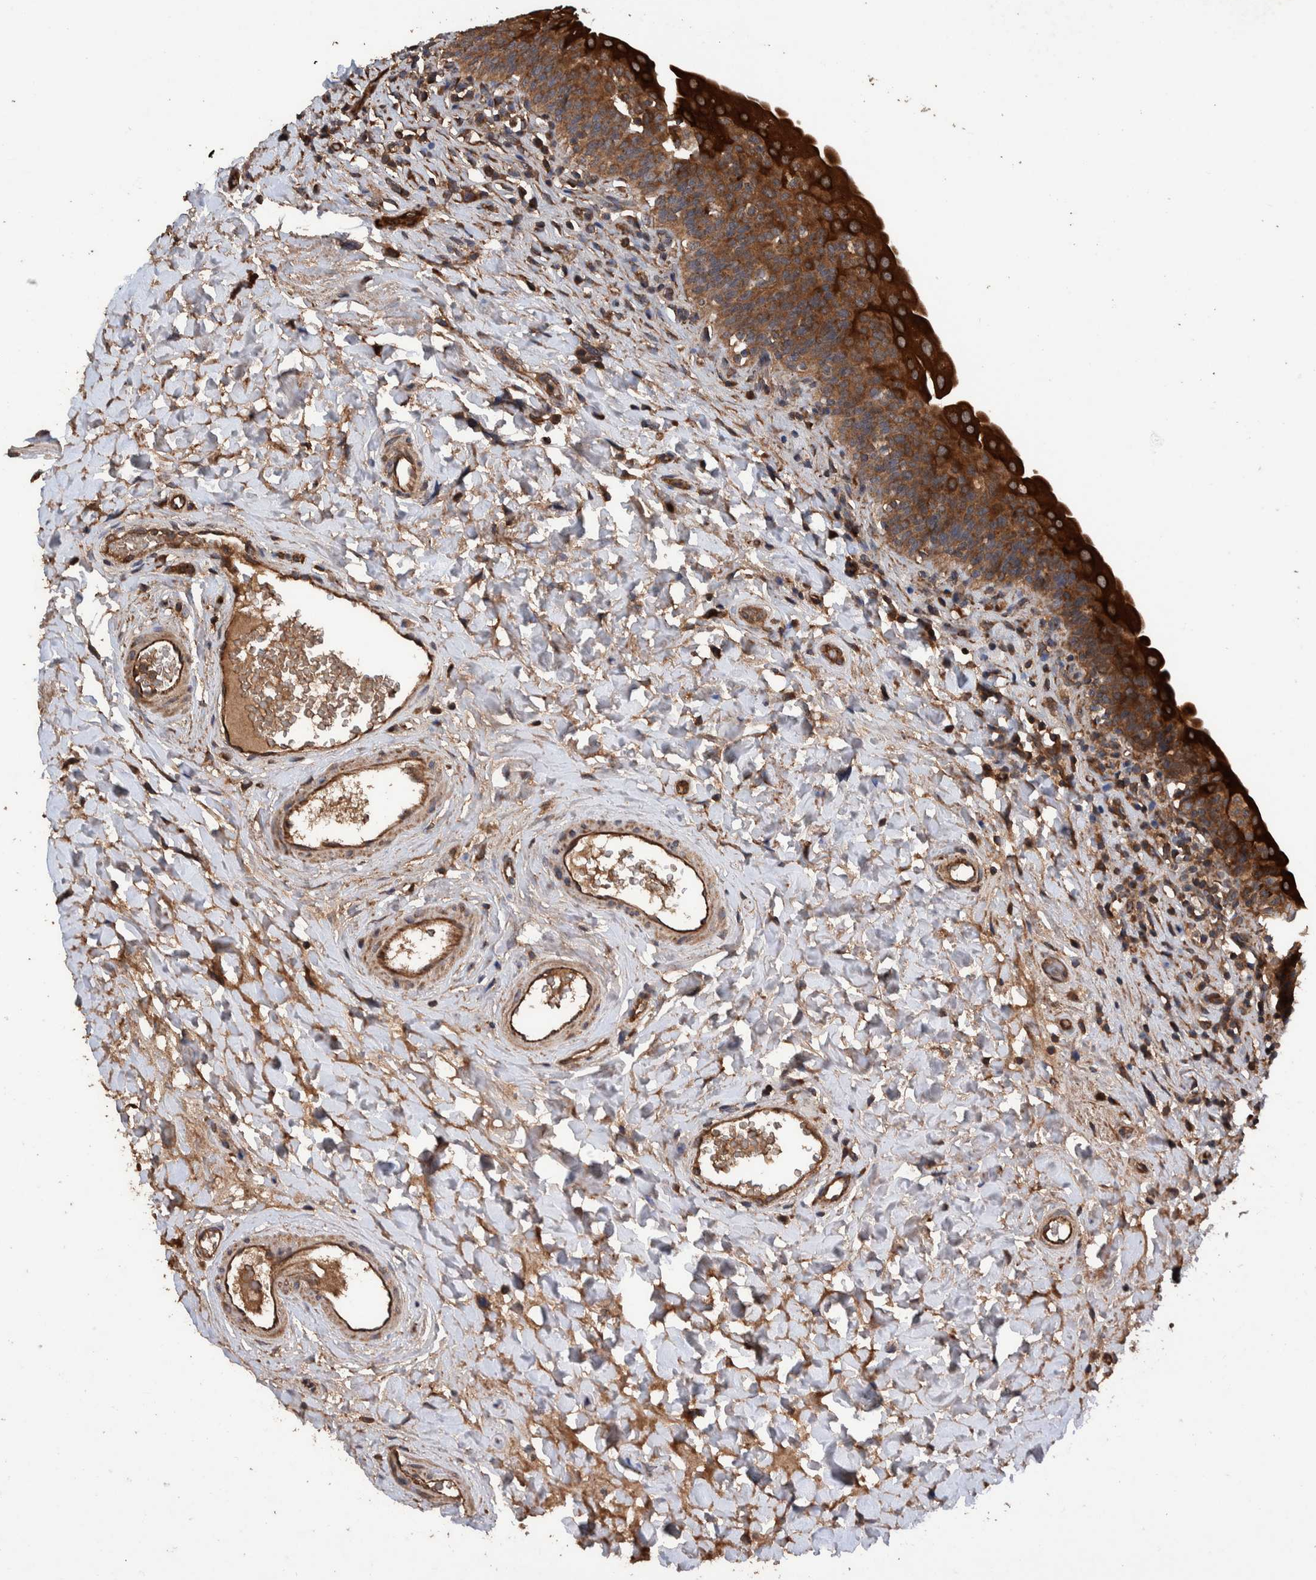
{"staining": {"intensity": "strong", "quantity": ">75%", "location": "cytoplasmic/membranous"}, "tissue": "urinary bladder", "cell_type": "Urothelial cells", "image_type": "normal", "snomed": [{"axis": "morphology", "description": "Normal tissue, NOS"}, {"axis": "topography", "description": "Urinary bladder"}], "caption": "A high amount of strong cytoplasmic/membranous expression is seen in about >75% of urothelial cells in normal urinary bladder.", "gene": "ENSG00000251537", "patient": {"sex": "male", "age": 83}}